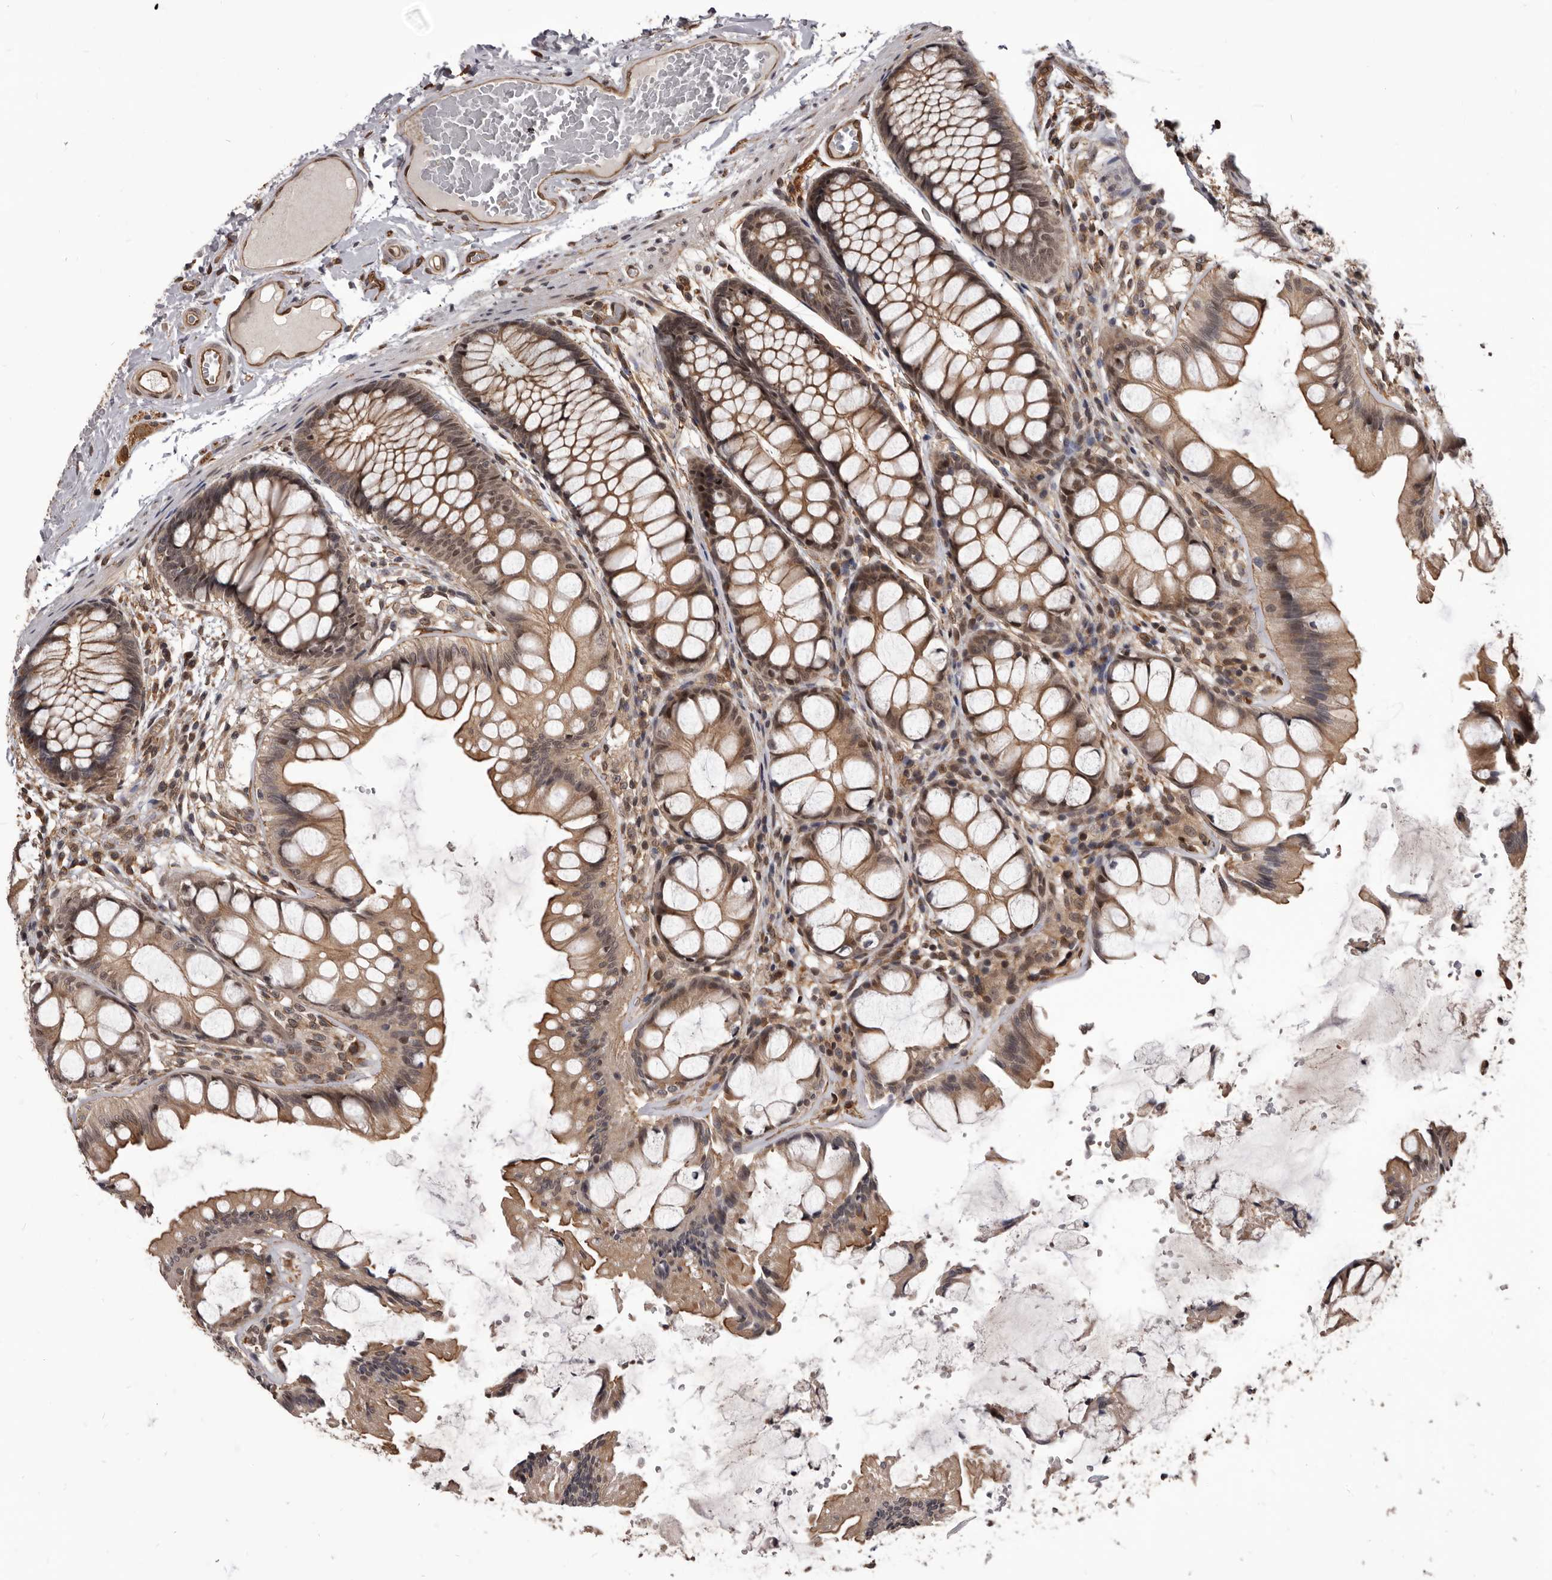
{"staining": {"intensity": "moderate", "quantity": ">75%", "location": "cytoplasmic/membranous"}, "tissue": "colon", "cell_type": "Endothelial cells", "image_type": "normal", "snomed": [{"axis": "morphology", "description": "Normal tissue, NOS"}, {"axis": "topography", "description": "Colon"}], "caption": "Immunohistochemistry (IHC) staining of unremarkable colon, which demonstrates medium levels of moderate cytoplasmic/membranous staining in approximately >75% of endothelial cells indicating moderate cytoplasmic/membranous protein positivity. The staining was performed using DAB (brown) for protein detection and nuclei were counterstained in hematoxylin (blue).", "gene": "ADAMTS20", "patient": {"sex": "male", "age": 47}}